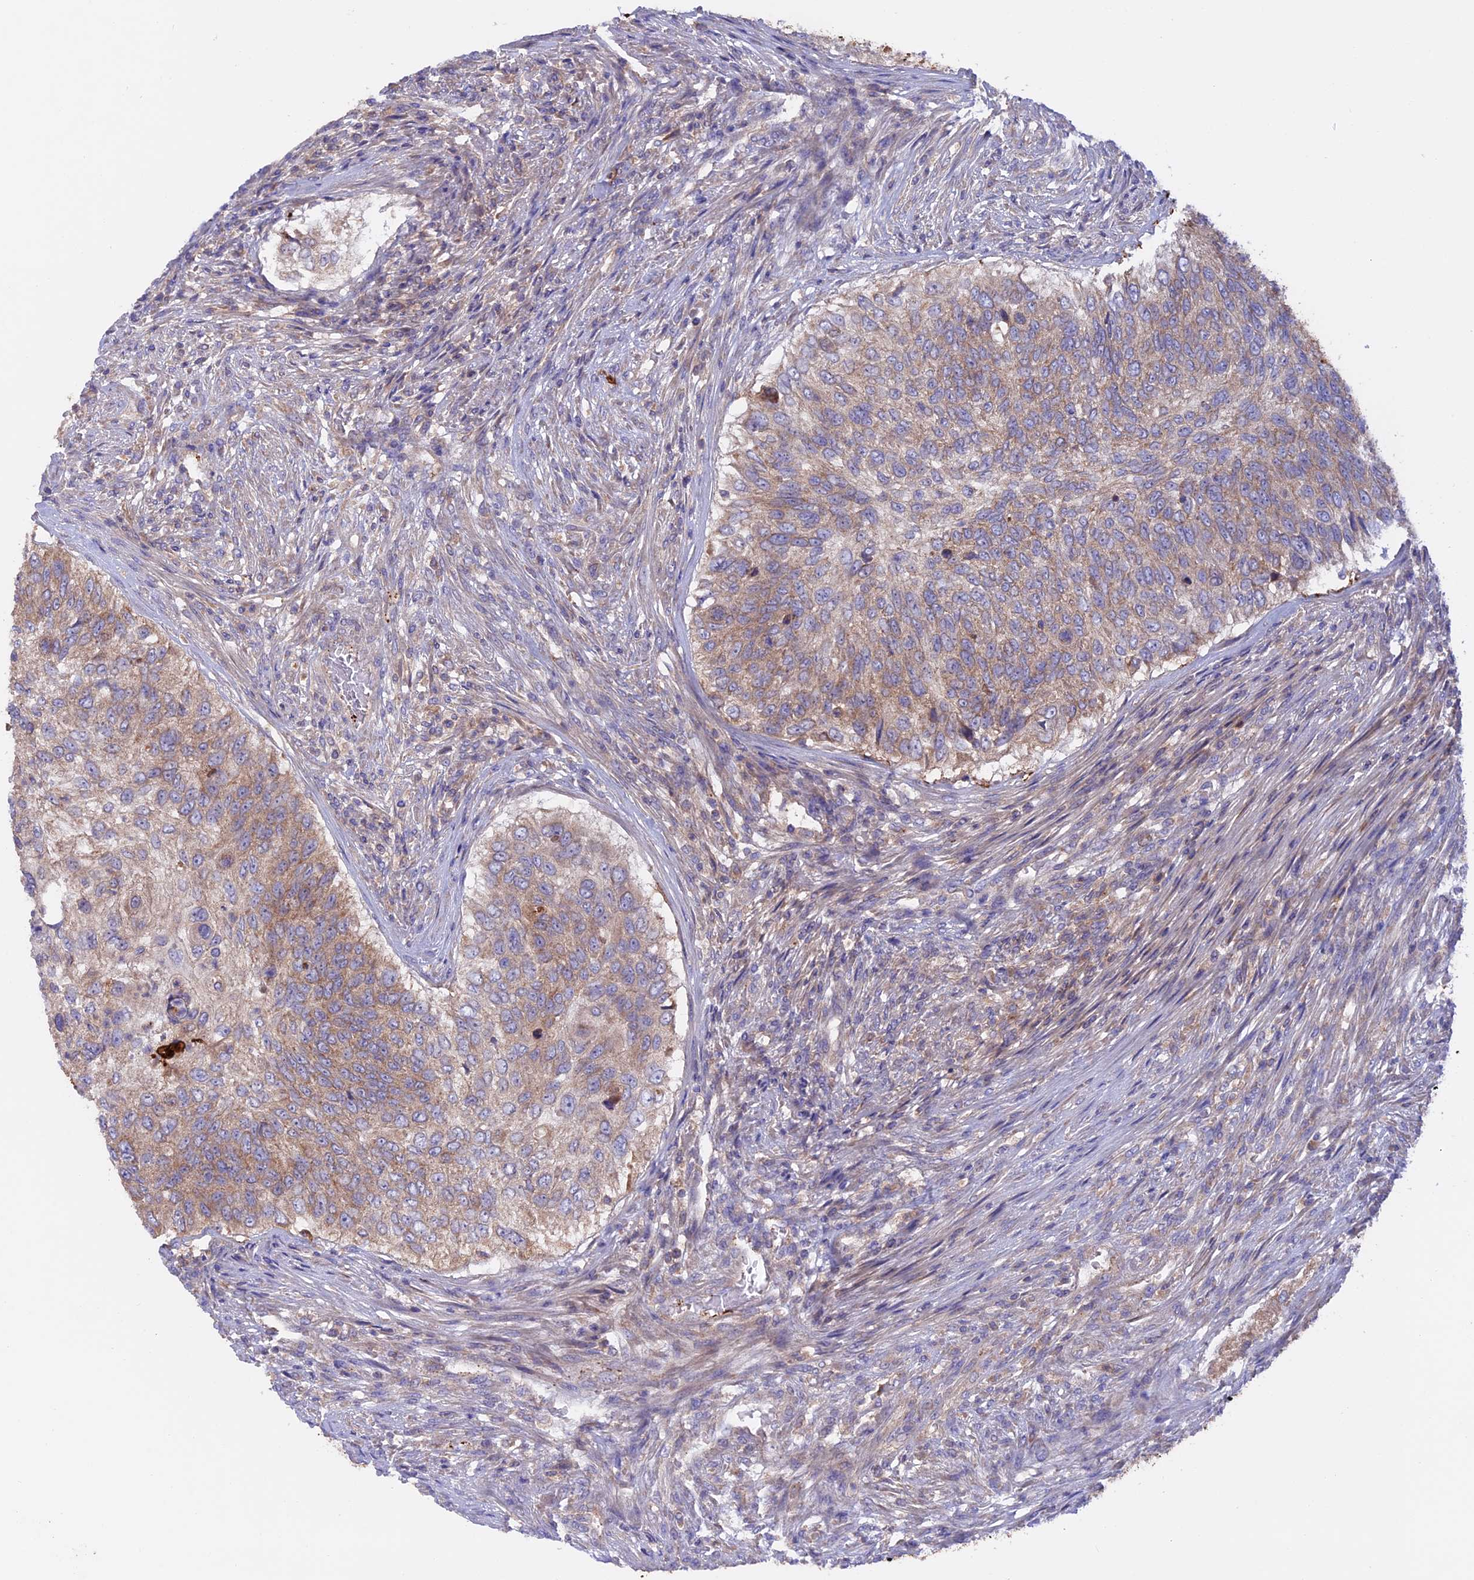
{"staining": {"intensity": "moderate", "quantity": ">75%", "location": "cytoplasmic/membranous"}, "tissue": "urothelial cancer", "cell_type": "Tumor cells", "image_type": "cancer", "snomed": [{"axis": "morphology", "description": "Urothelial carcinoma, High grade"}, {"axis": "topography", "description": "Urinary bladder"}], "caption": "Approximately >75% of tumor cells in human urothelial carcinoma (high-grade) reveal moderate cytoplasmic/membranous protein staining as visualized by brown immunohistochemical staining.", "gene": "PTPN9", "patient": {"sex": "female", "age": 60}}